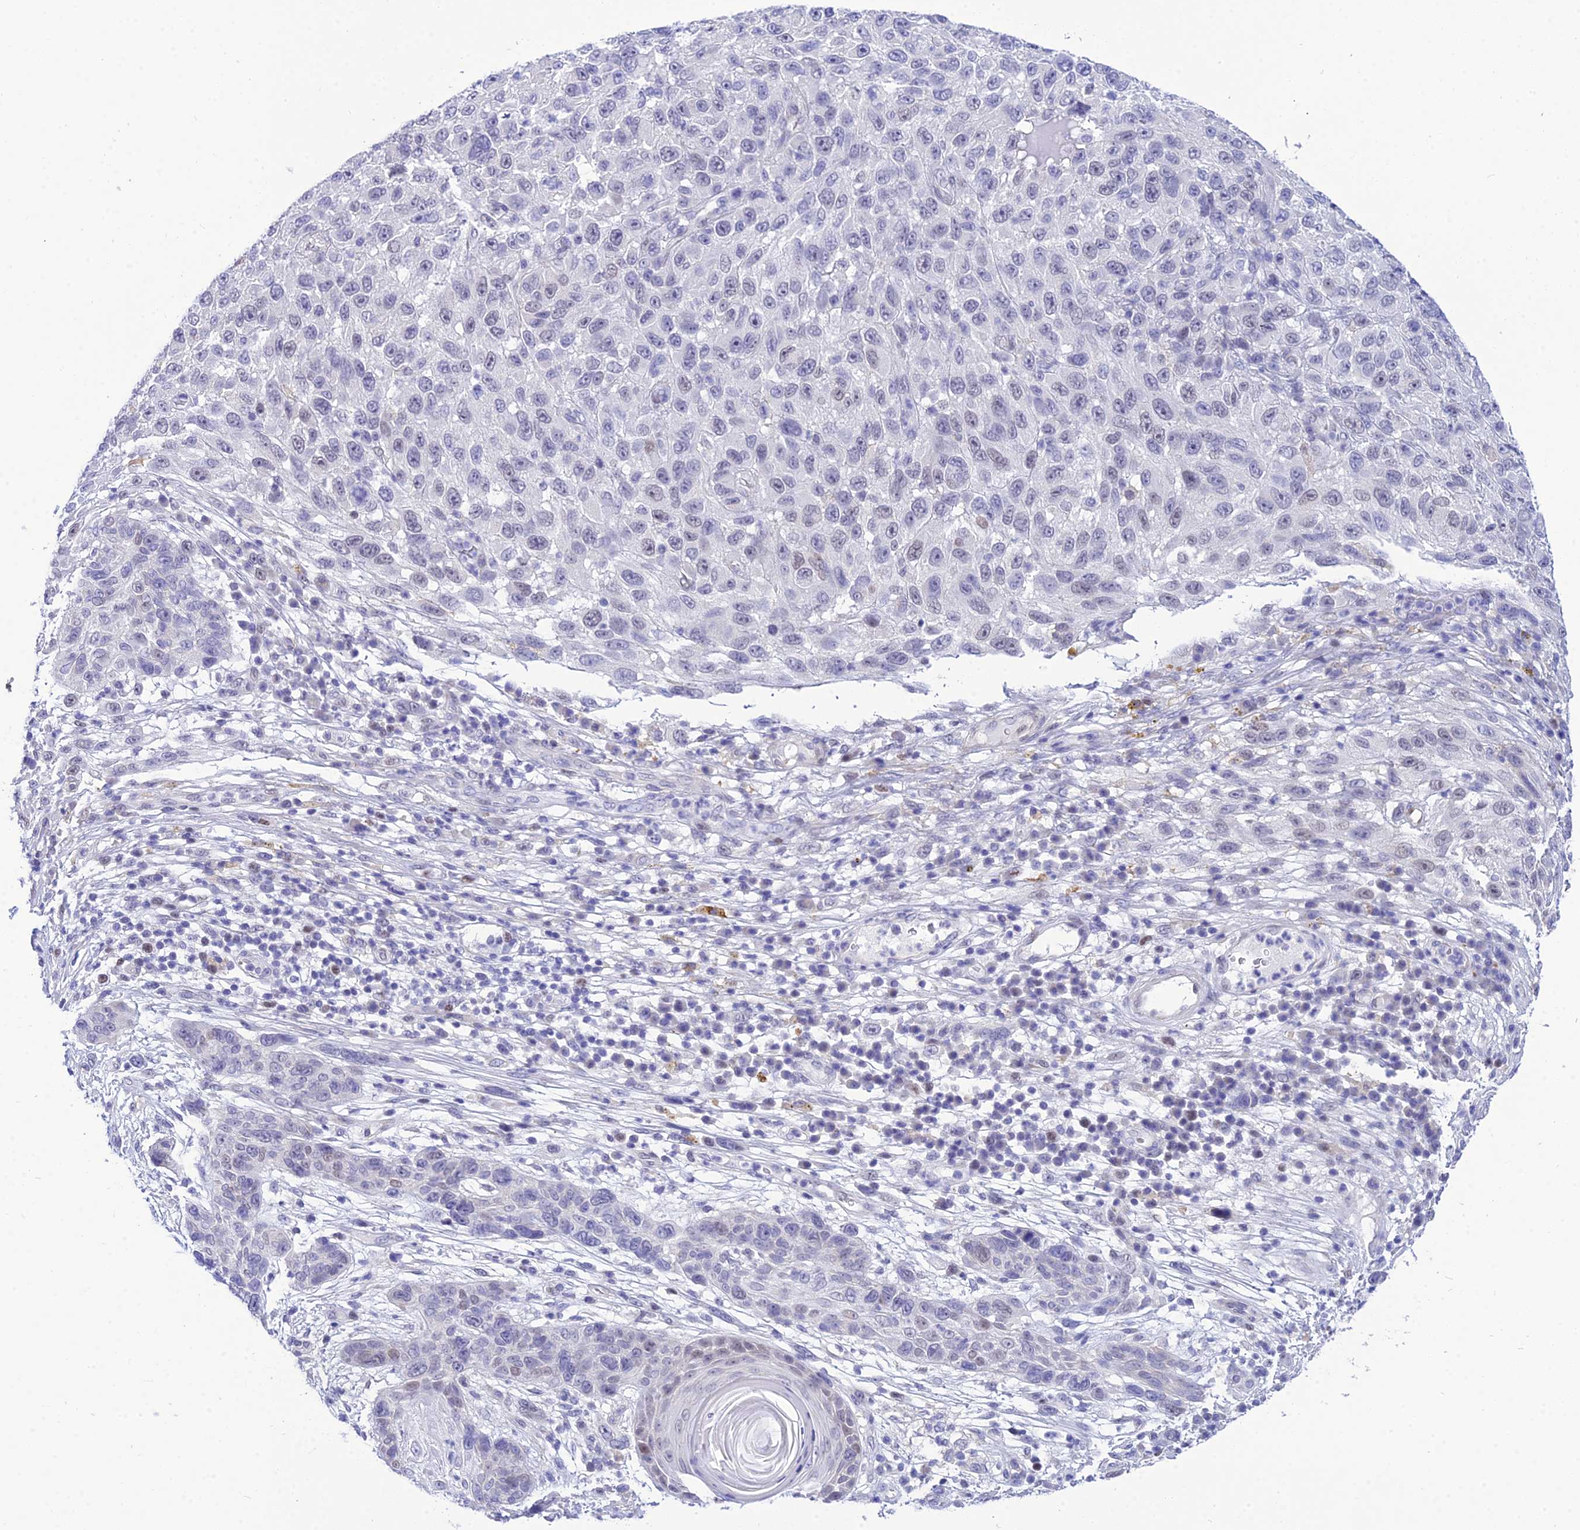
{"staining": {"intensity": "moderate", "quantity": "<25%", "location": "nuclear"}, "tissue": "melanoma", "cell_type": "Tumor cells", "image_type": "cancer", "snomed": [{"axis": "morphology", "description": "Malignant melanoma, NOS"}, {"axis": "topography", "description": "Skin"}], "caption": "This photomicrograph demonstrates malignant melanoma stained with immunohistochemistry to label a protein in brown. The nuclear of tumor cells show moderate positivity for the protein. Nuclei are counter-stained blue.", "gene": "DEFB107A", "patient": {"sex": "female", "age": 96}}